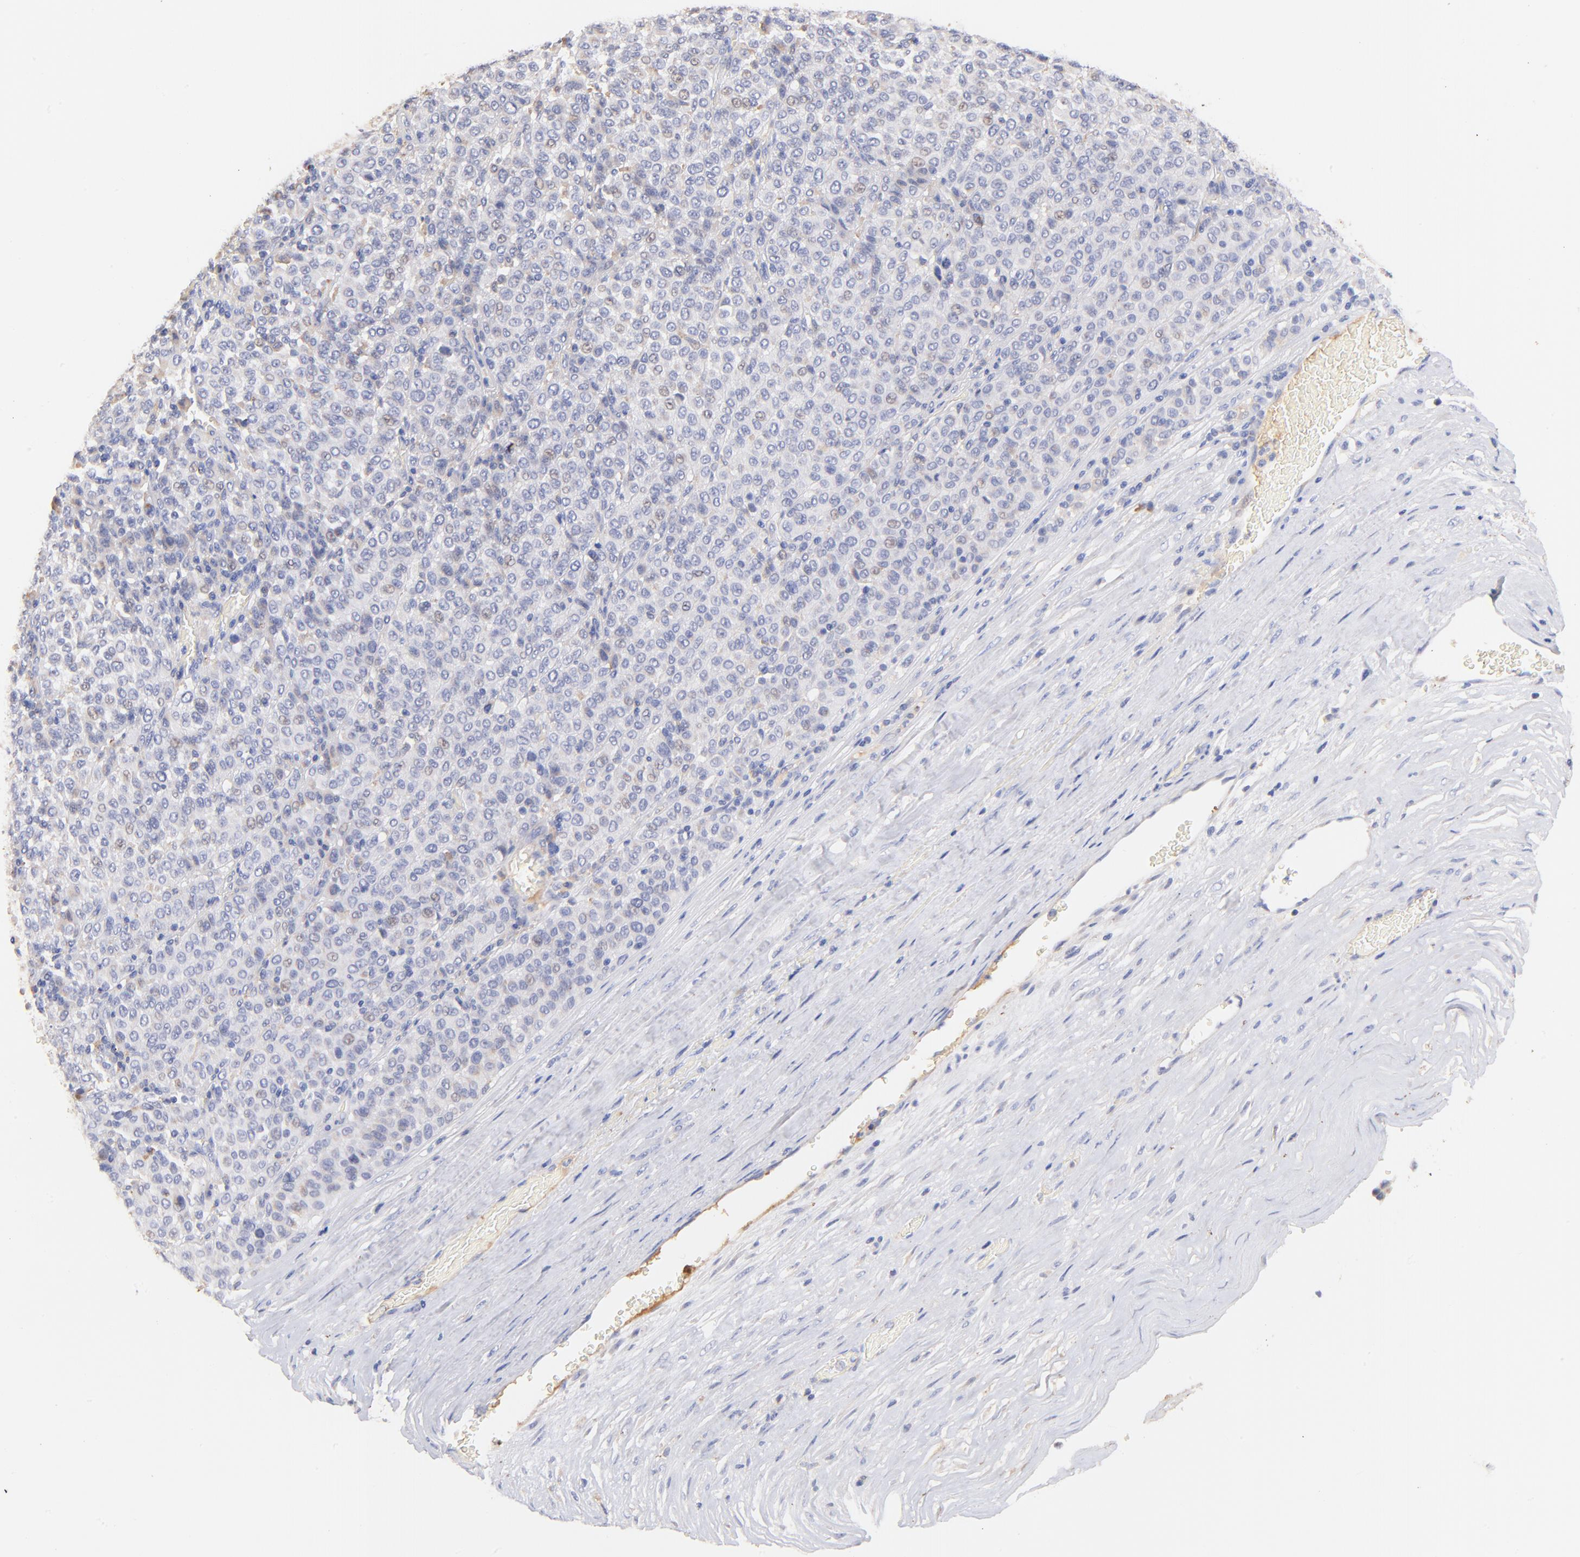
{"staining": {"intensity": "weak", "quantity": "<25%", "location": "nuclear"}, "tissue": "melanoma", "cell_type": "Tumor cells", "image_type": "cancer", "snomed": [{"axis": "morphology", "description": "Malignant melanoma, Metastatic site"}, {"axis": "topography", "description": "Pancreas"}], "caption": "Tumor cells show no significant positivity in melanoma.", "gene": "IGLV7-43", "patient": {"sex": "female", "age": 30}}